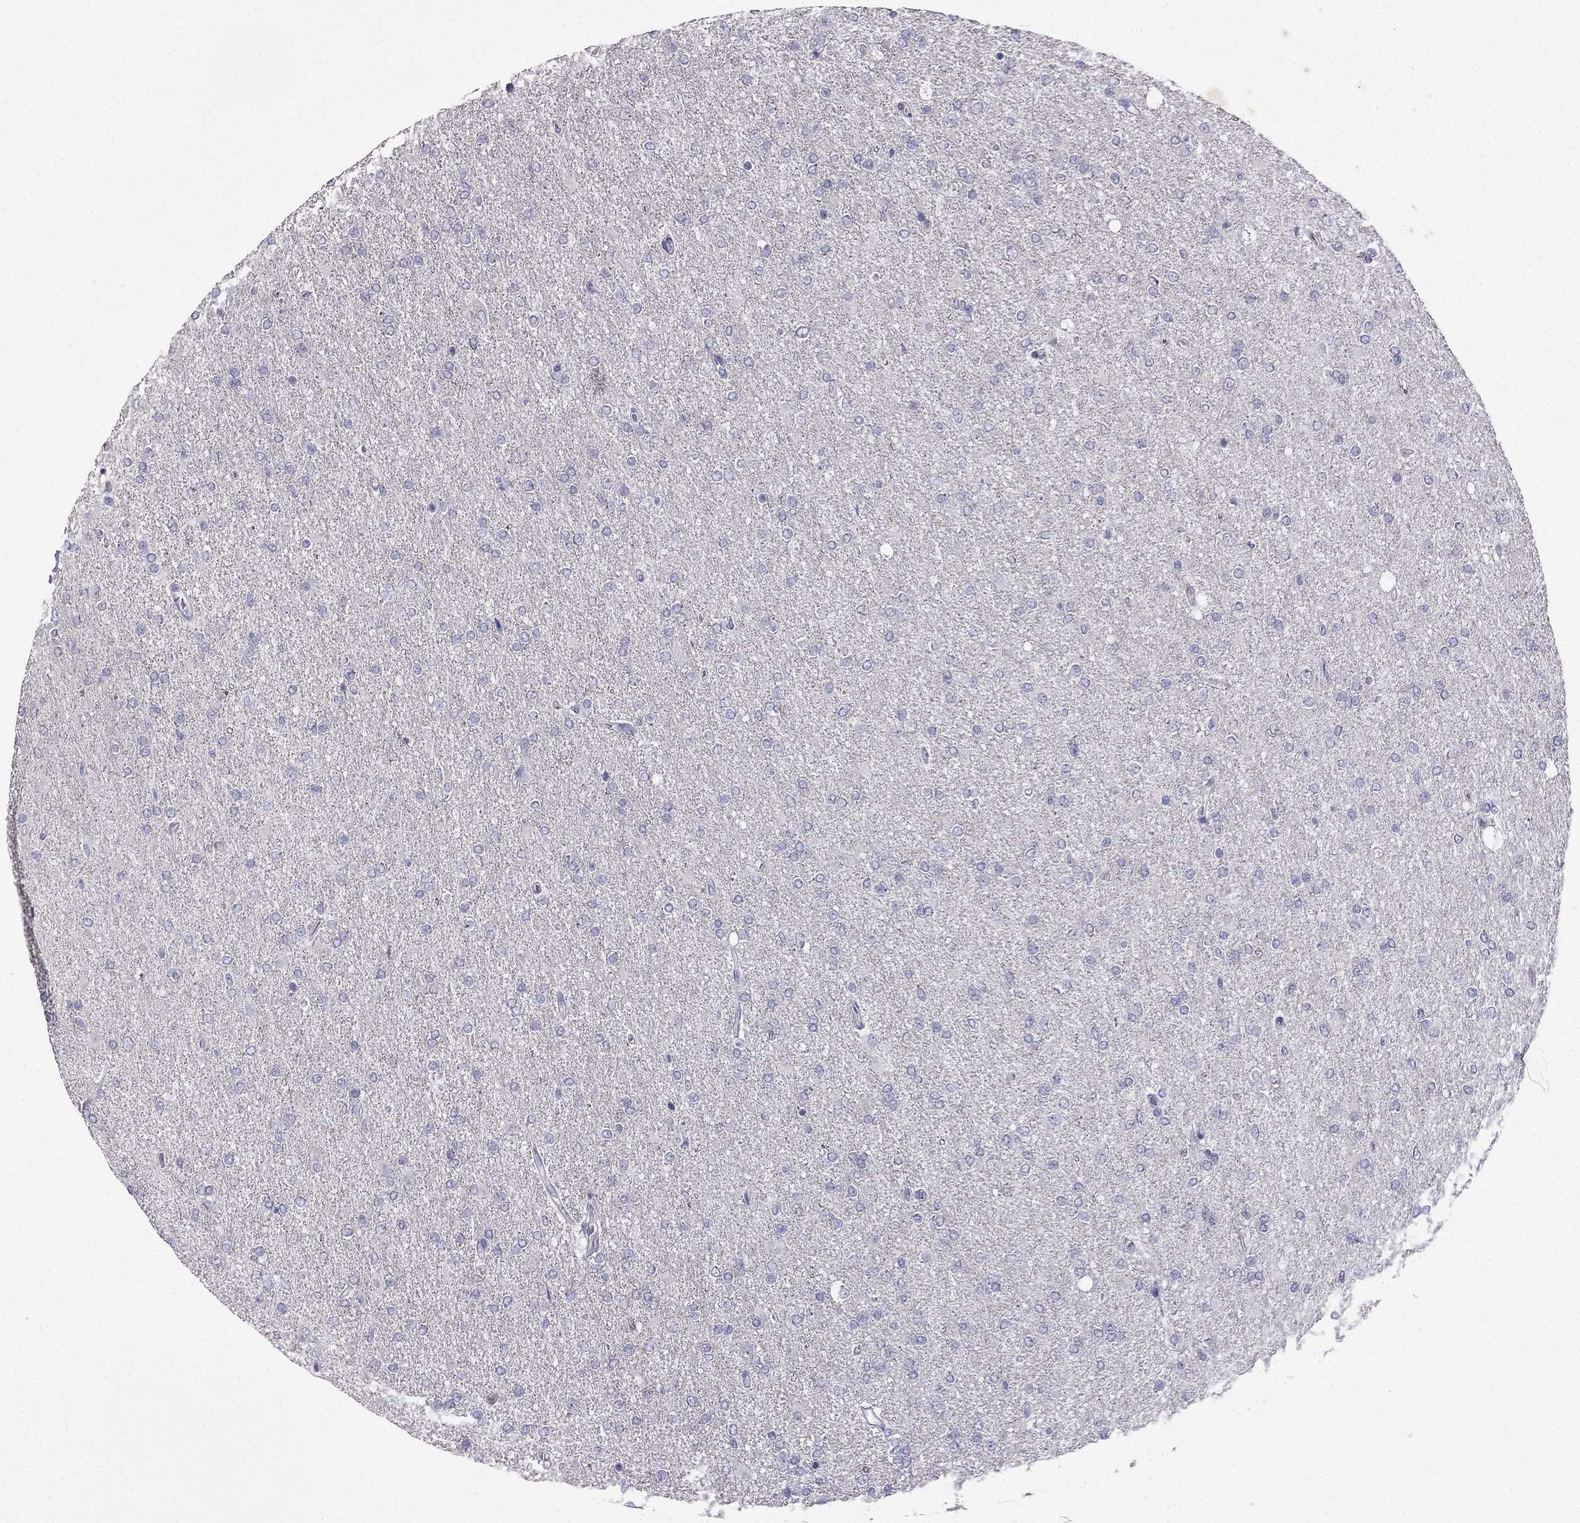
{"staining": {"intensity": "negative", "quantity": "none", "location": "none"}, "tissue": "glioma", "cell_type": "Tumor cells", "image_type": "cancer", "snomed": [{"axis": "morphology", "description": "Glioma, malignant, High grade"}, {"axis": "topography", "description": "Cerebral cortex"}], "caption": "Protein analysis of glioma shows no significant positivity in tumor cells.", "gene": "UHRF1", "patient": {"sex": "male", "age": 70}}